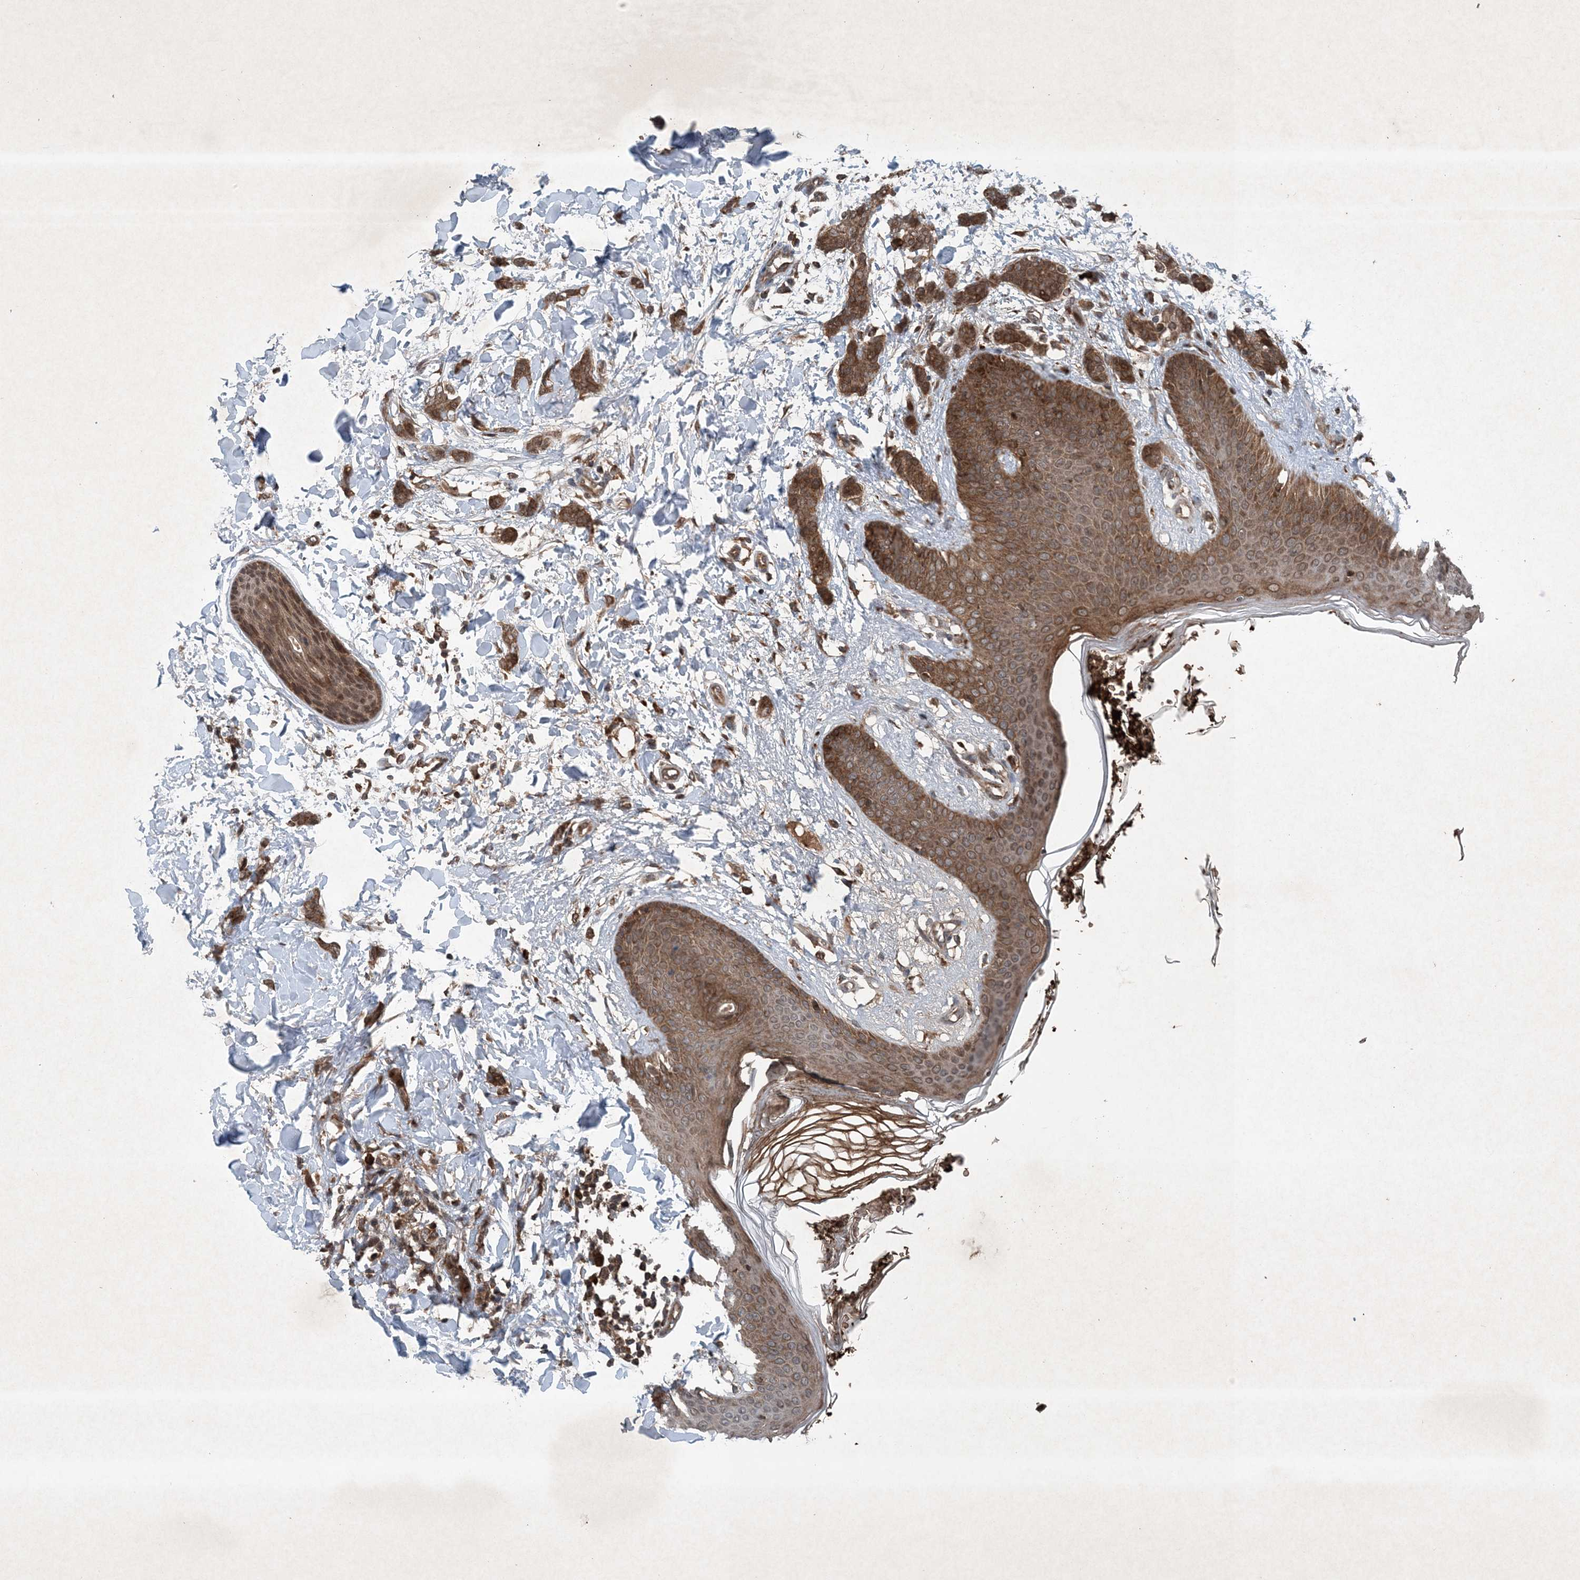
{"staining": {"intensity": "strong", "quantity": ">75%", "location": "cytoplasmic/membranous"}, "tissue": "breast cancer", "cell_type": "Tumor cells", "image_type": "cancer", "snomed": [{"axis": "morphology", "description": "Lobular carcinoma"}, {"axis": "topography", "description": "Skin"}, {"axis": "topography", "description": "Breast"}], "caption": "Protein positivity by immunohistochemistry shows strong cytoplasmic/membranous staining in about >75% of tumor cells in breast cancer (lobular carcinoma).", "gene": "GNG5", "patient": {"sex": "female", "age": 46}}